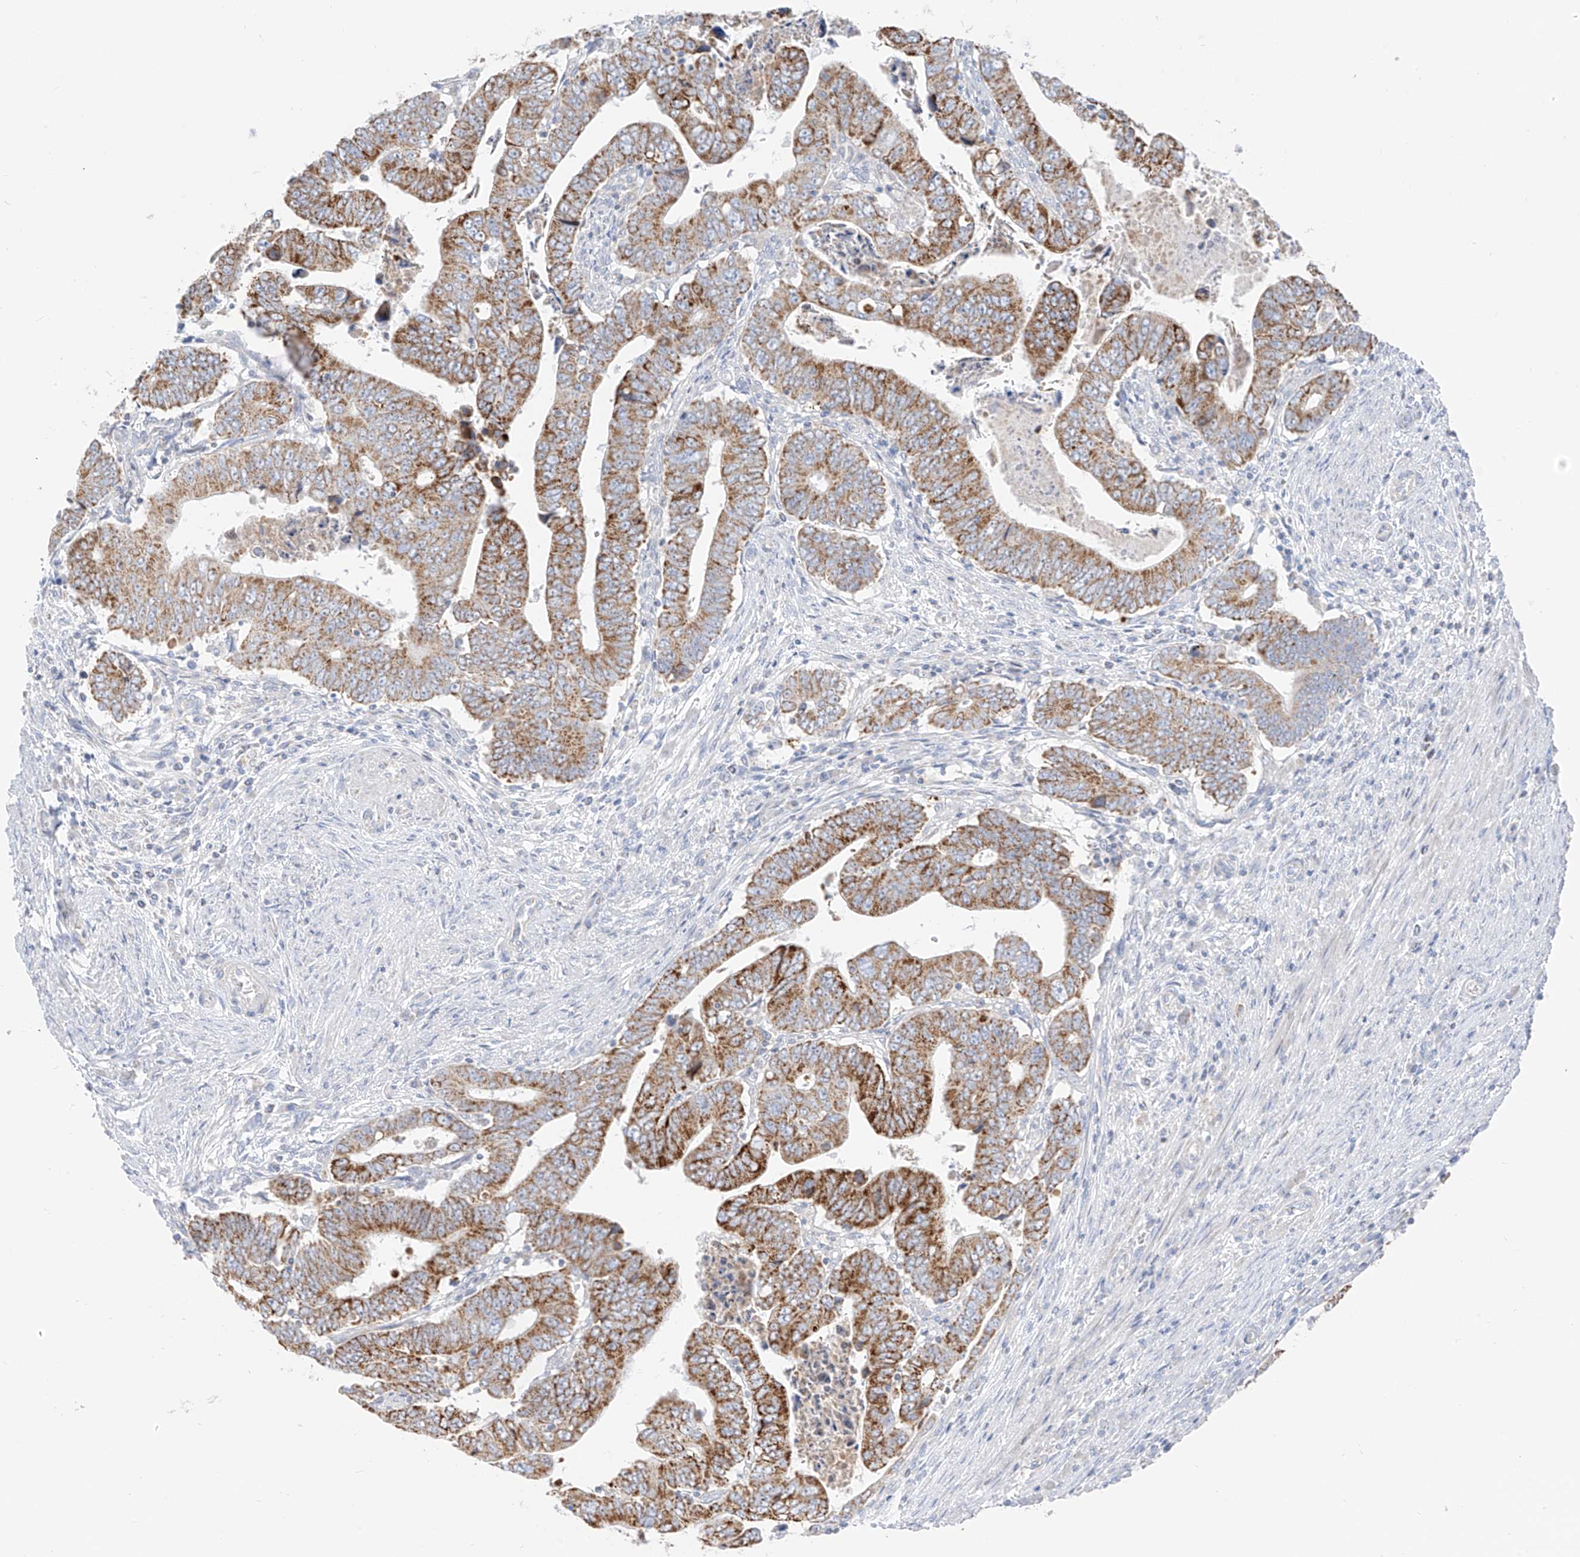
{"staining": {"intensity": "moderate", "quantity": ">75%", "location": "cytoplasmic/membranous"}, "tissue": "colorectal cancer", "cell_type": "Tumor cells", "image_type": "cancer", "snomed": [{"axis": "morphology", "description": "Normal tissue, NOS"}, {"axis": "morphology", "description": "Adenocarcinoma, NOS"}, {"axis": "topography", "description": "Rectum"}], "caption": "This image exhibits colorectal cancer (adenocarcinoma) stained with immunohistochemistry (IHC) to label a protein in brown. The cytoplasmic/membranous of tumor cells show moderate positivity for the protein. Nuclei are counter-stained blue.", "gene": "ETHE1", "patient": {"sex": "female", "age": 65}}